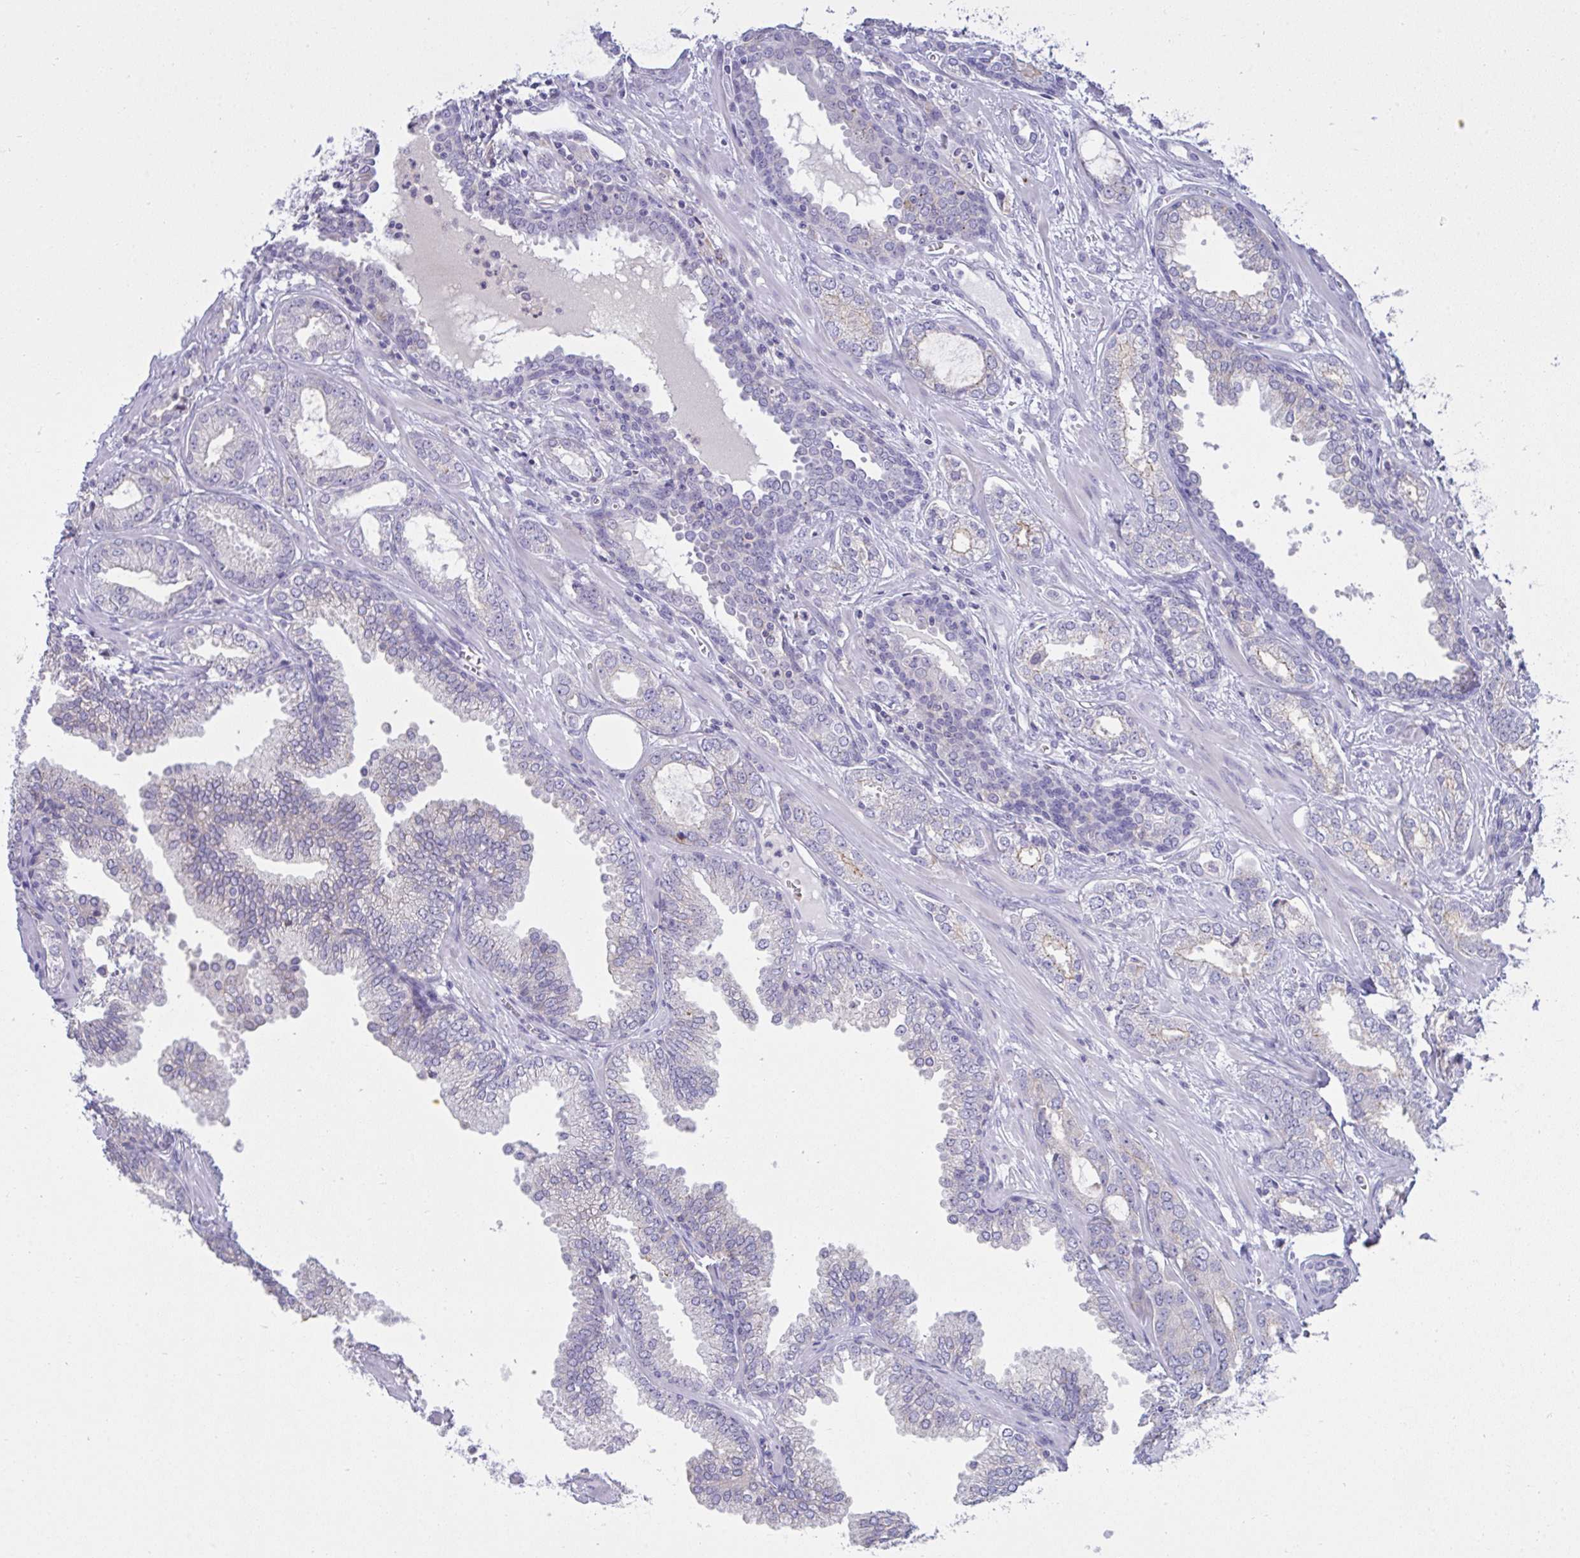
{"staining": {"intensity": "negative", "quantity": "none", "location": "none"}, "tissue": "prostate cancer", "cell_type": "Tumor cells", "image_type": "cancer", "snomed": [{"axis": "morphology", "description": "Adenocarcinoma, Medium grade"}, {"axis": "topography", "description": "Prostate"}], "caption": "Tumor cells show no significant positivity in adenocarcinoma (medium-grade) (prostate).", "gene": "RGPD5", "patient": {"sex": "male", "age": 57}}